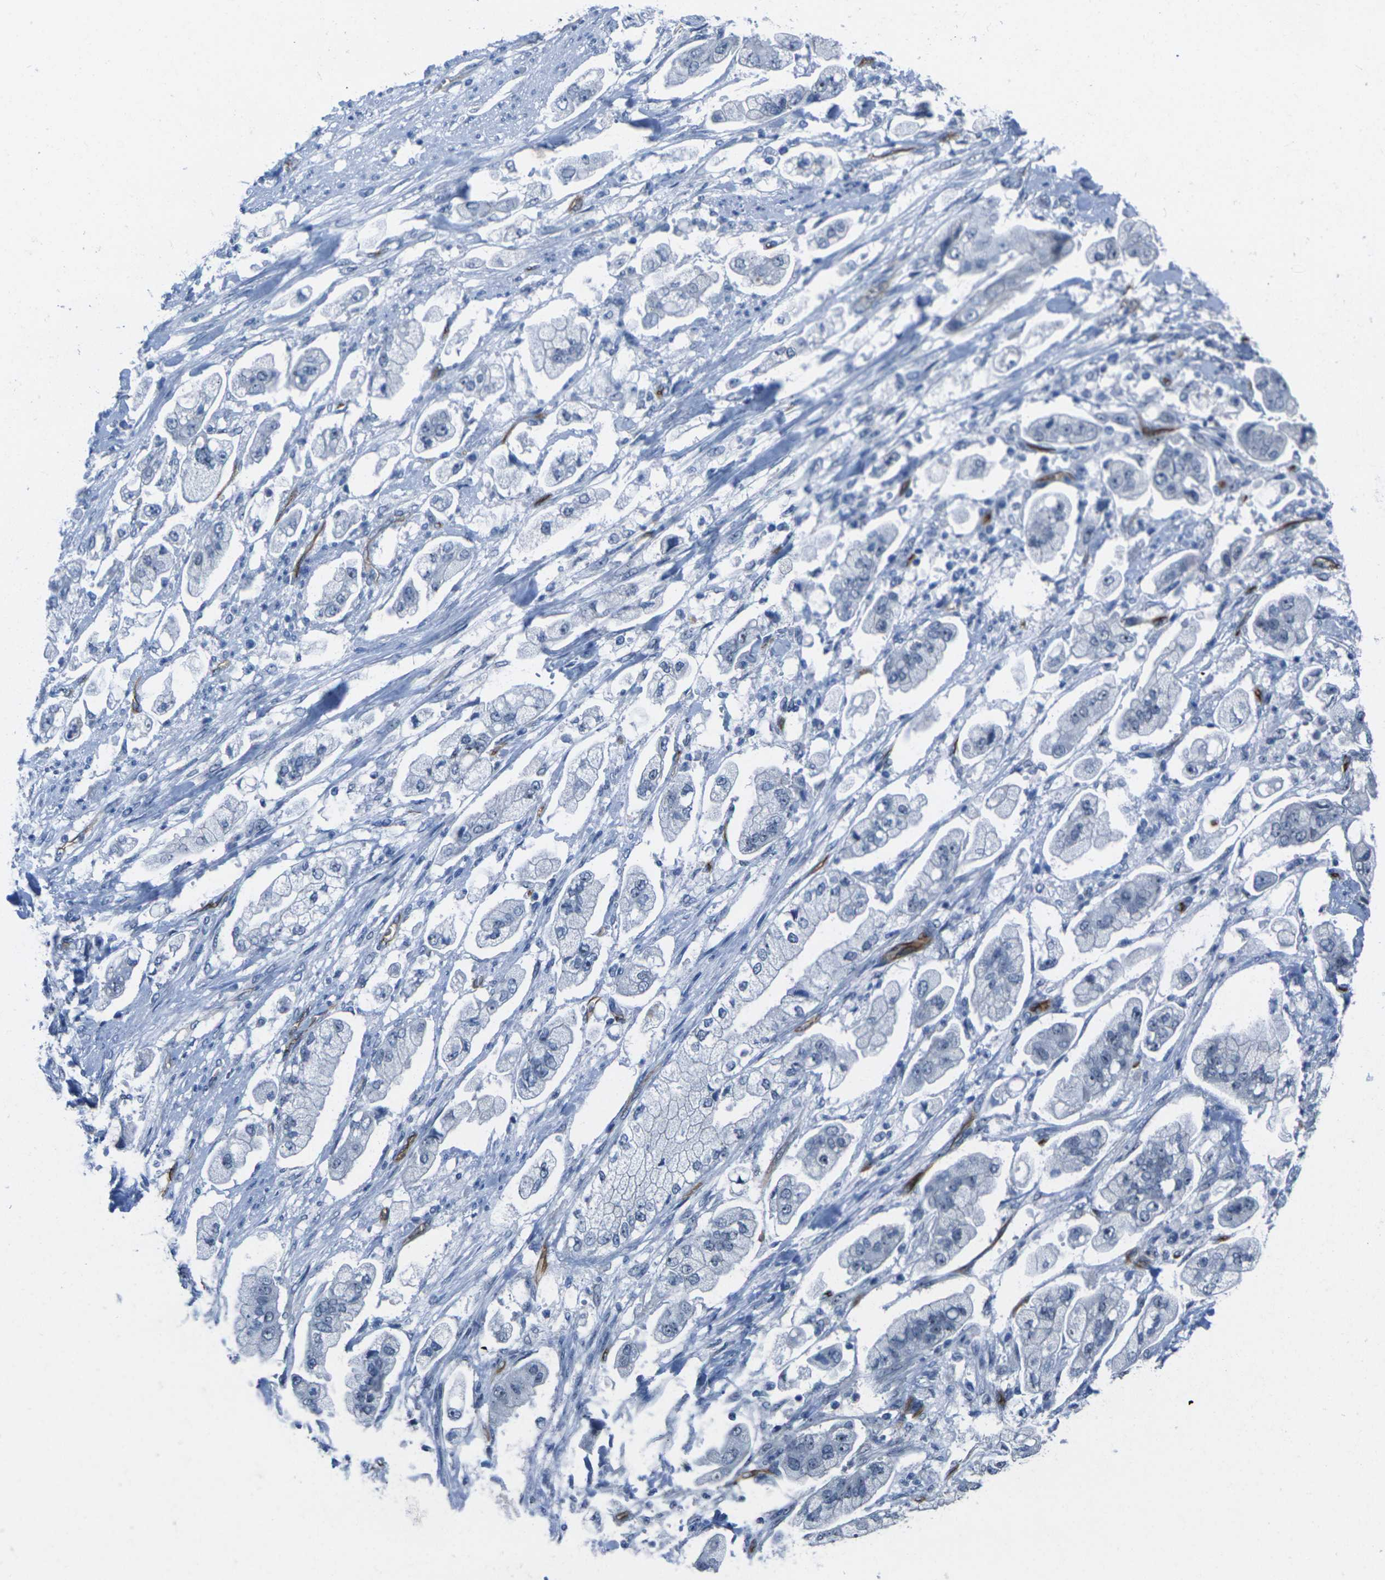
{"staining": {"intensity": "negative", "quantity": "none", "location": "none"}, "tissue": "stomach cancer", "cell_type": "Tumor cells", "image_type": "cancer", "snomed": [{"axis": "morphology", "description": "Adenocarcinoma, NOS"}, {"axis": "topography", "description": "Stomach"}], "caption": "Image shows no protein positivity in tumor cells of adenocarcinoma (stomach) tissue.", "gene": "HSPA12B", "patient": {"sex": "male", "age": 62}}